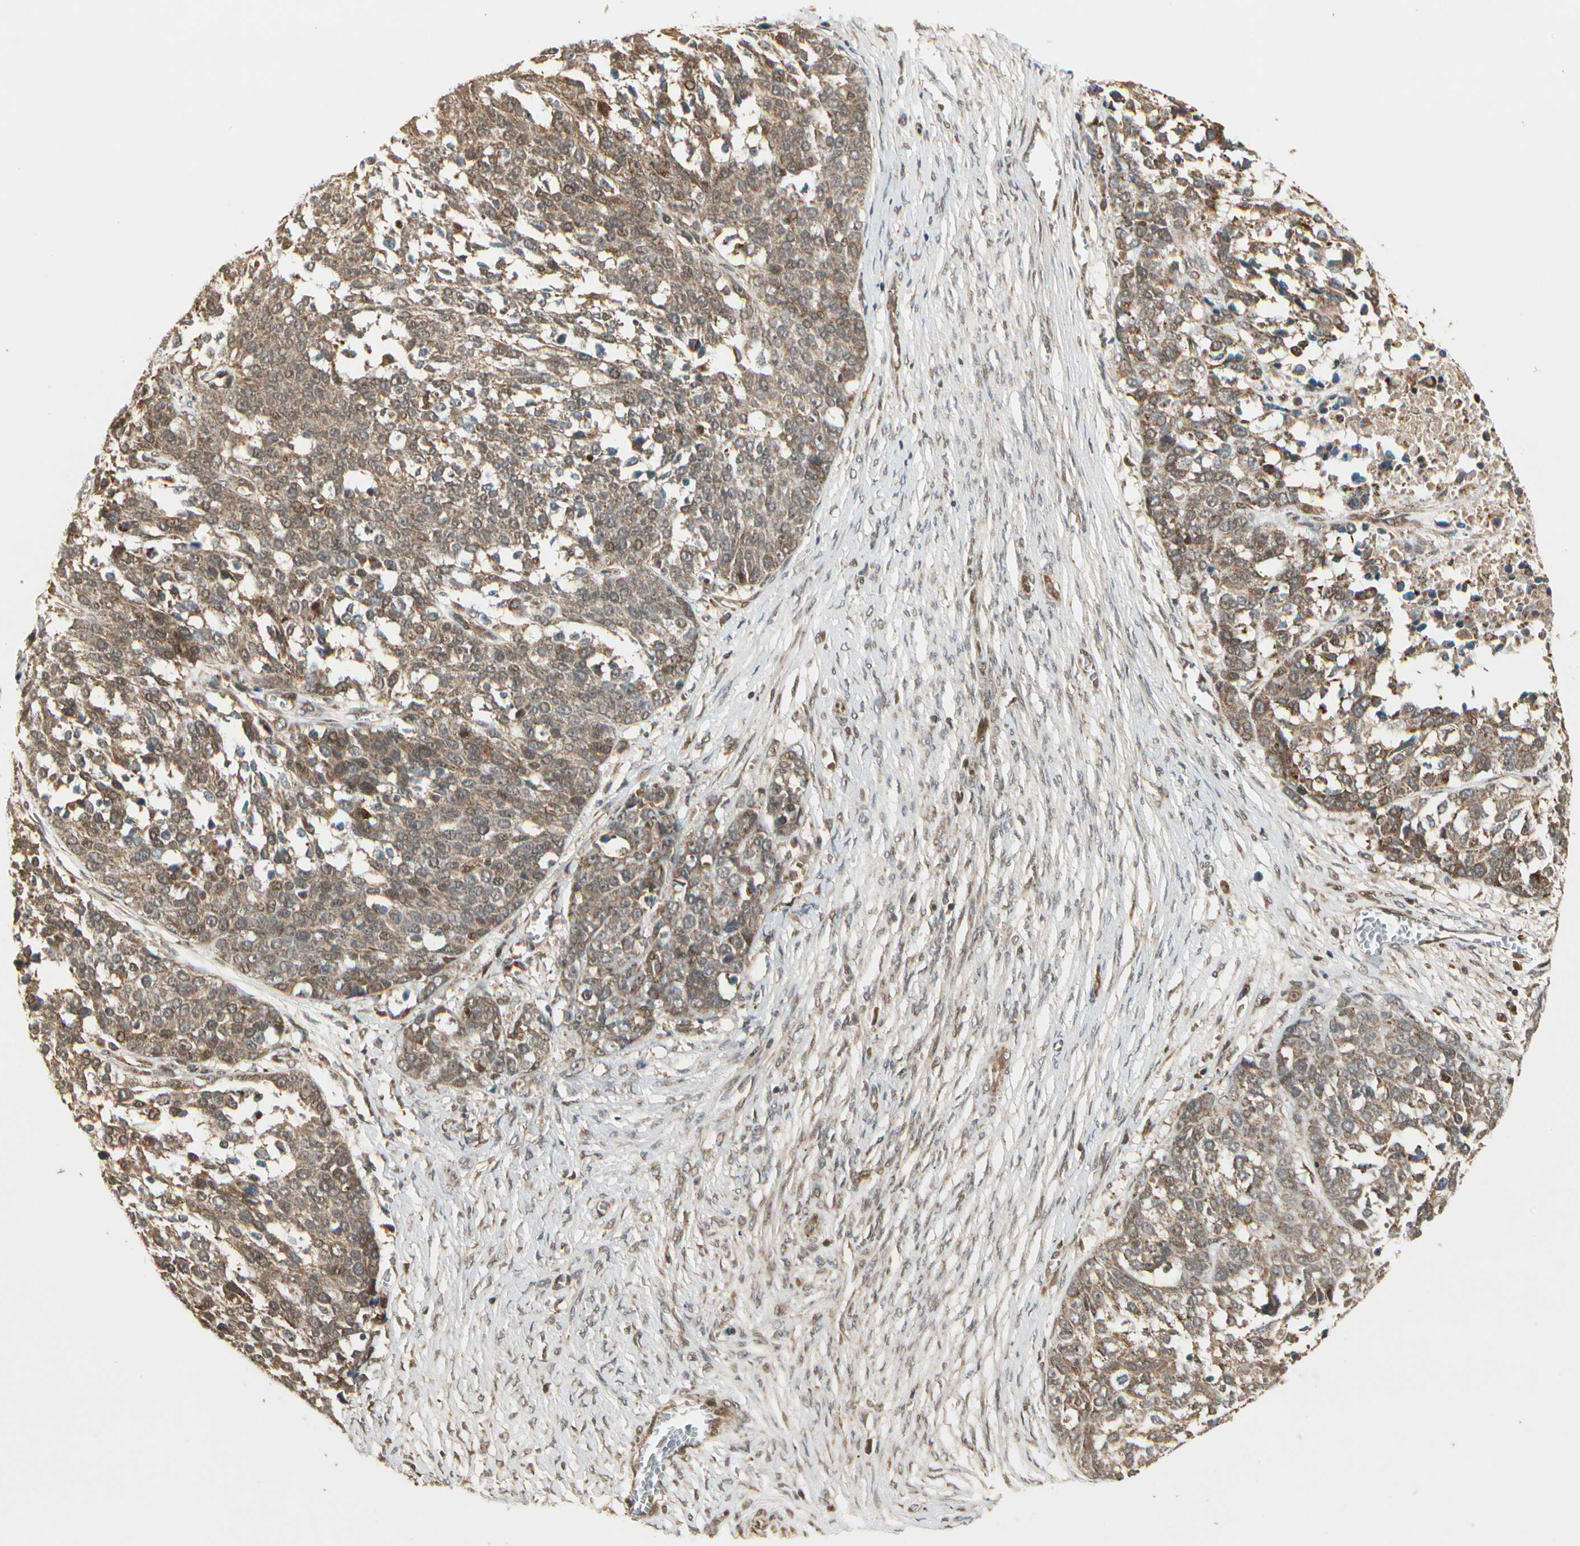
{"staining": {"intensity": "moderate", "quantity": ">75%", "location": "cytoplasmic/membranous"}, "tissue": "ovarian cancer", "cell_type": "Tumor cells", "image_type": "cancer", "snomed": [{"axis": "morphology", "description": "Cystadenocarcinoma, serous, NOS"}, {"axis": "topography", "description": "Ovary"}], "caption": "The image exhibits immunohistochemical staining of ovarian cancer (serous cystadenocarcinoma). There is moderate cytoplasmic/membranous positivity is present in about >75% of tumor cells.", "gene": "GLUL", "patient": {"sex": "female", "age": 44}}